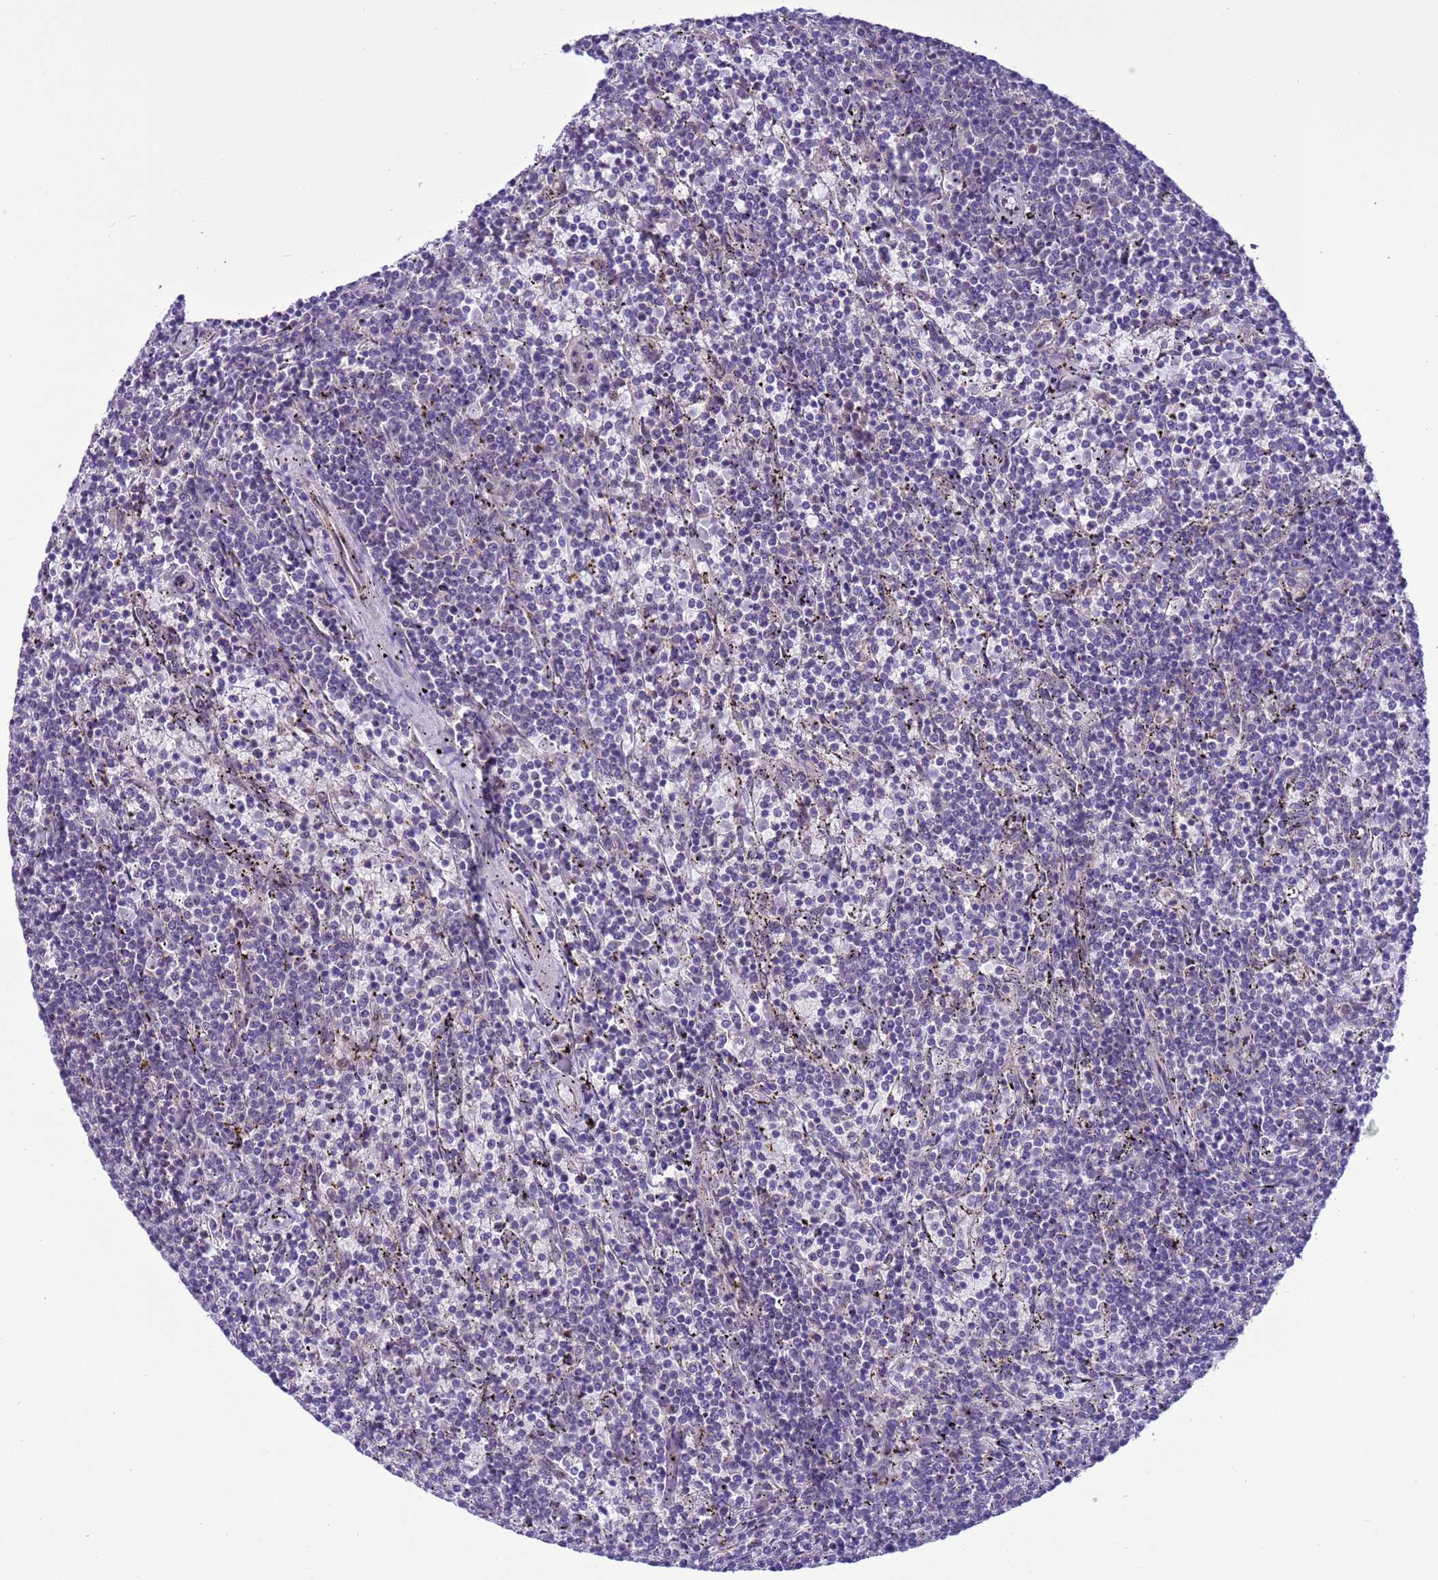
{"staining": {"intensity": "negative", "quantity": "none", "location": "none"}, "tissue": "lymphoma", "cell_type": "Tumor cells", "image_type": "cancer", "snomed": [{"axis": "morphology", "description": "Malignant lymphoma, non-Hodgkin's type, Low grade"}, {"axis": "topography", "description": "Spleen"}], "caption": "Image shows no protein staining in tumor cells of low-grade malignant lymphoma, non-Hodgkin's type tissue. (Stains: DAB immunohistochemistry with hematoxylin counter stain, Microscopy: brightfield microscopy at high magnification).", "gene": "RASD1", "patient": {"sex": "female", "age": 50}}